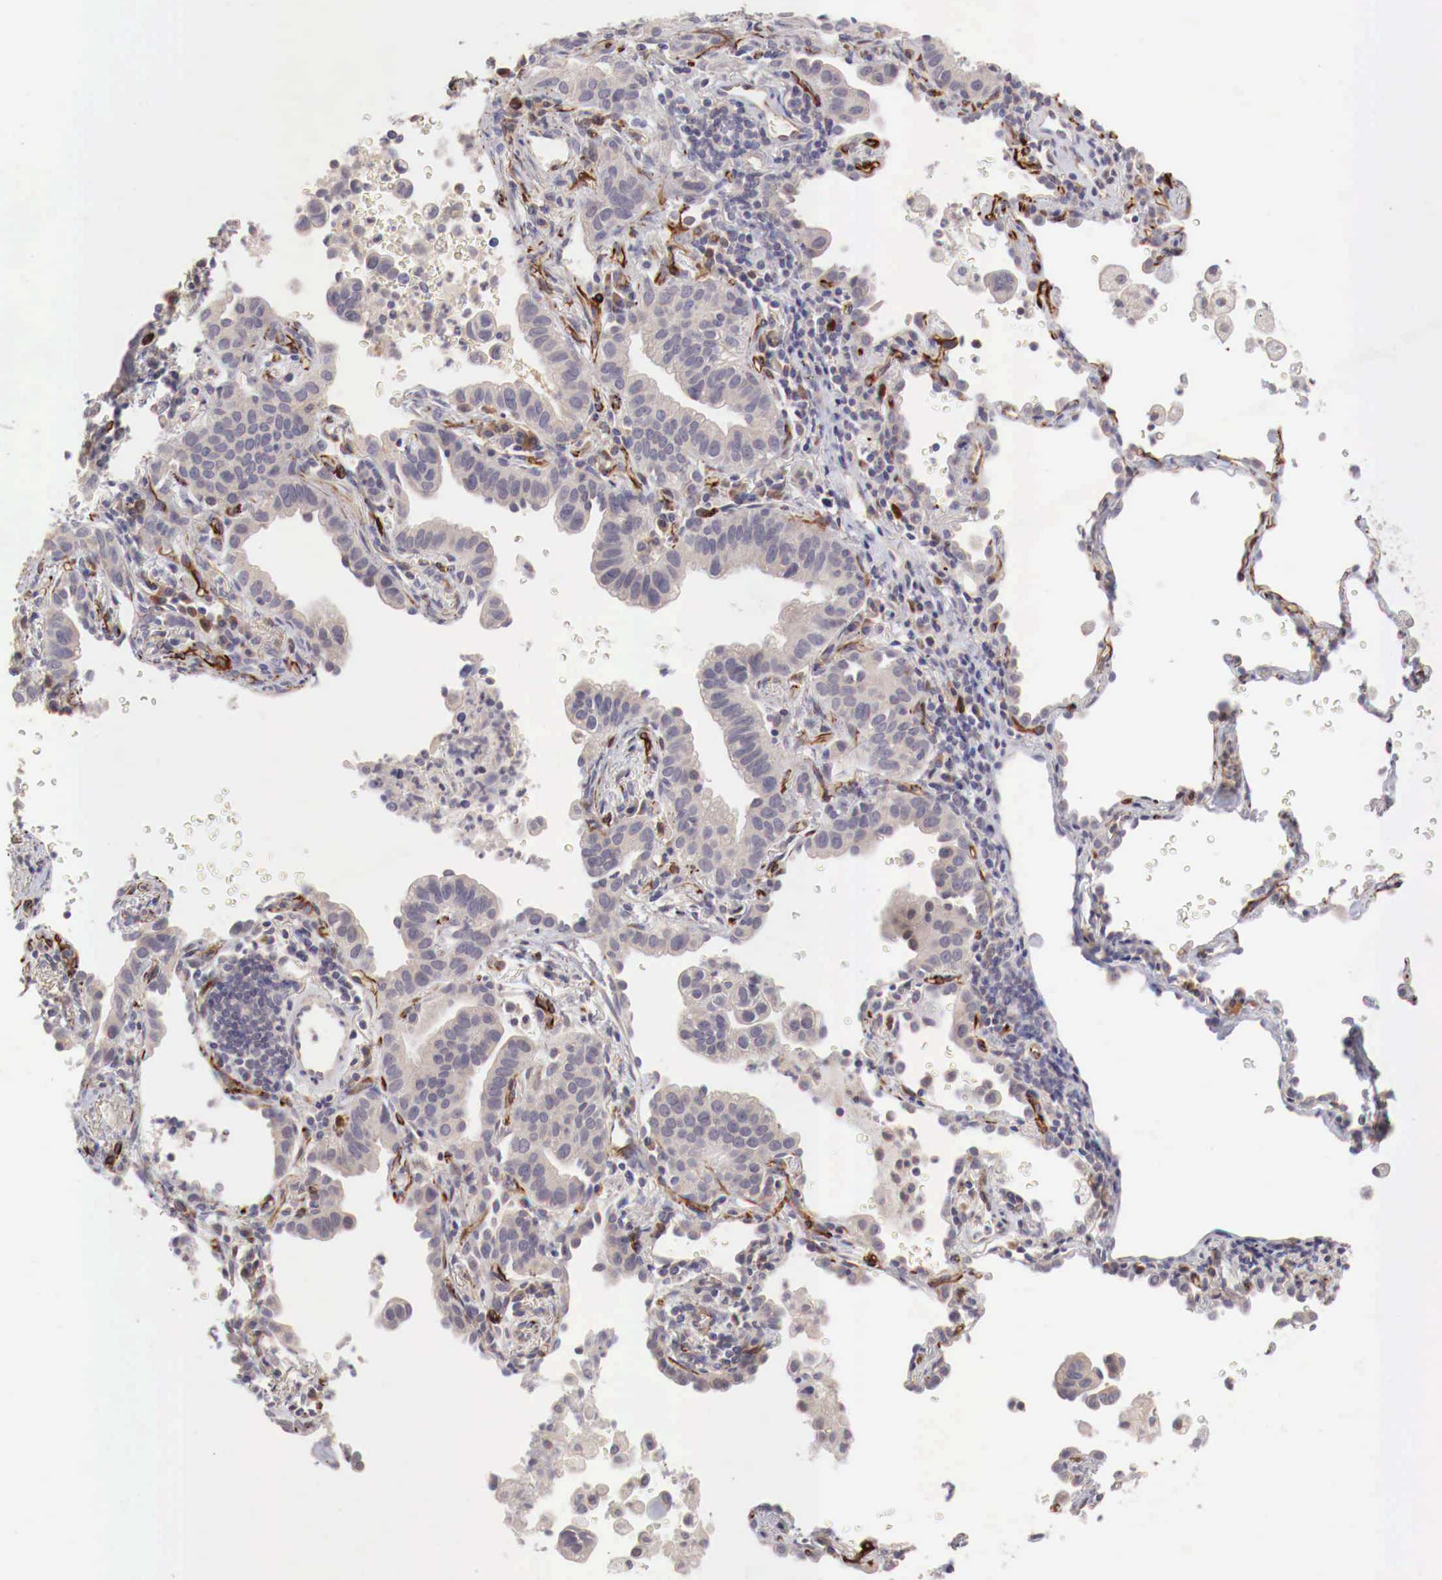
{"staining": {"intensity": "negative", "quantity": "none", "location": "none"}, "tissue": "lung cancer", "cell_type": "Tumor cells", "image_type": "cancer", "snomed": [{"axis": "morphology", "description": "Adenocarcinoma, NOS"}, {"axis": "topography", "description": "Lung"}], "caption": "Protein analysis of lung cancer (adenocarcinoma) demonstrates no significant expression in tumor cells. (Stains: DAB immunohistochemistry (IHC) with hematoxylin counter stain, Microscopy: brightfield microscopy at high magnification).", "gene": "WT1", "patient": {"sex": "female", "age": 50}}